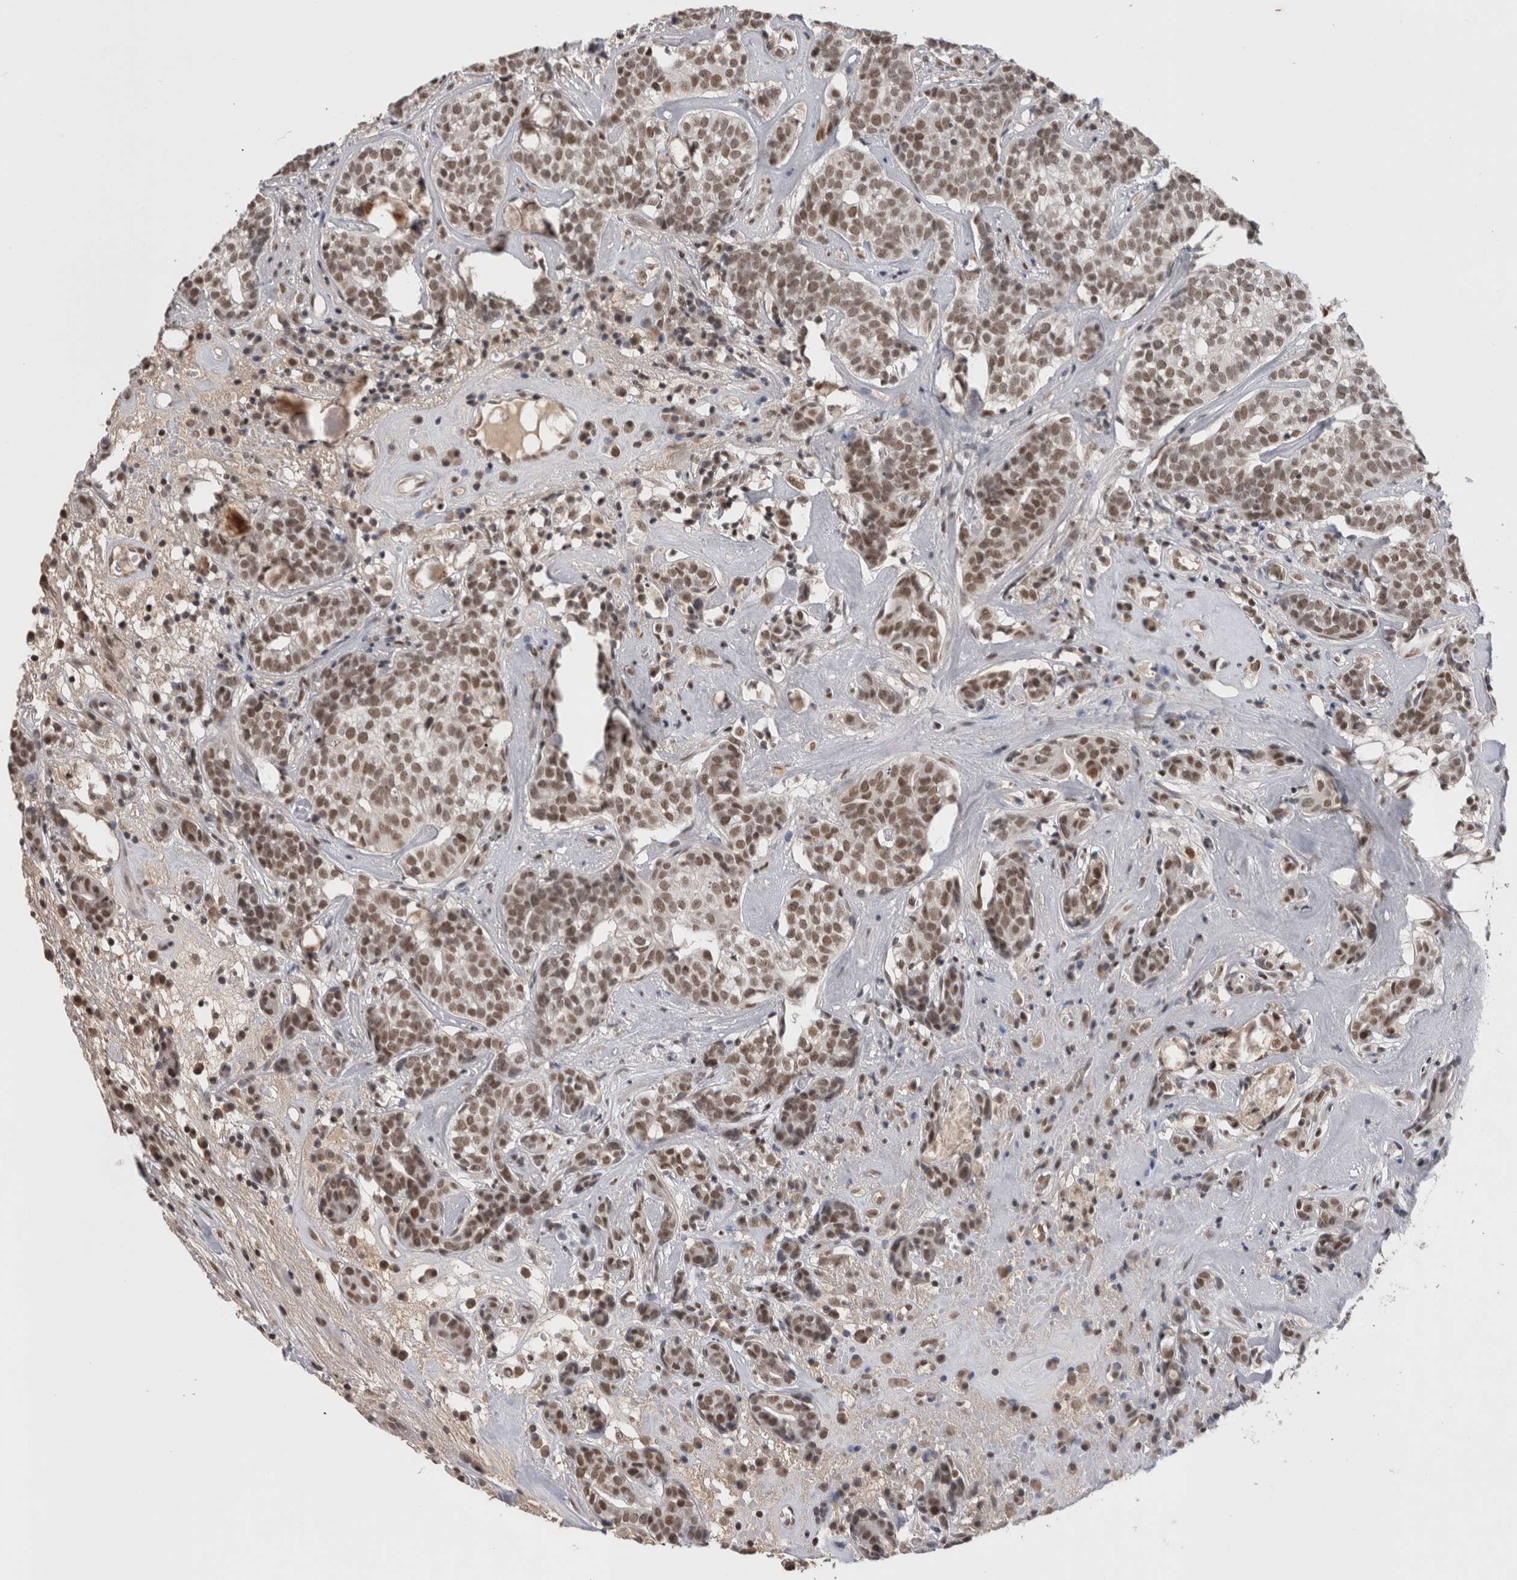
{"staining": {"intensity": "moderate", "quantity": "25%-75%", "location": "nuclear"}, "tissue": "head and neck cancer", "cell_type": "Tumor cells", "image_type": "cancer", "snomed": [{"axis": "morphology", "description": "Adenocarcinoma, NOS"}, {"axis": "topography", "description": "Salivary gland"}, {"axis": "topography", "description": "Head-Neck"}], "caption": "The image shows a brown stain indicating the presence of a protein in the nuclear of tumor cells in head and neck cancer (adenocarcinoma). (brown staining indicates protein expression, while blue staining denotes nuclei).", "gene": "DAXX", "patient": {"sex": "female", "age": 65}}